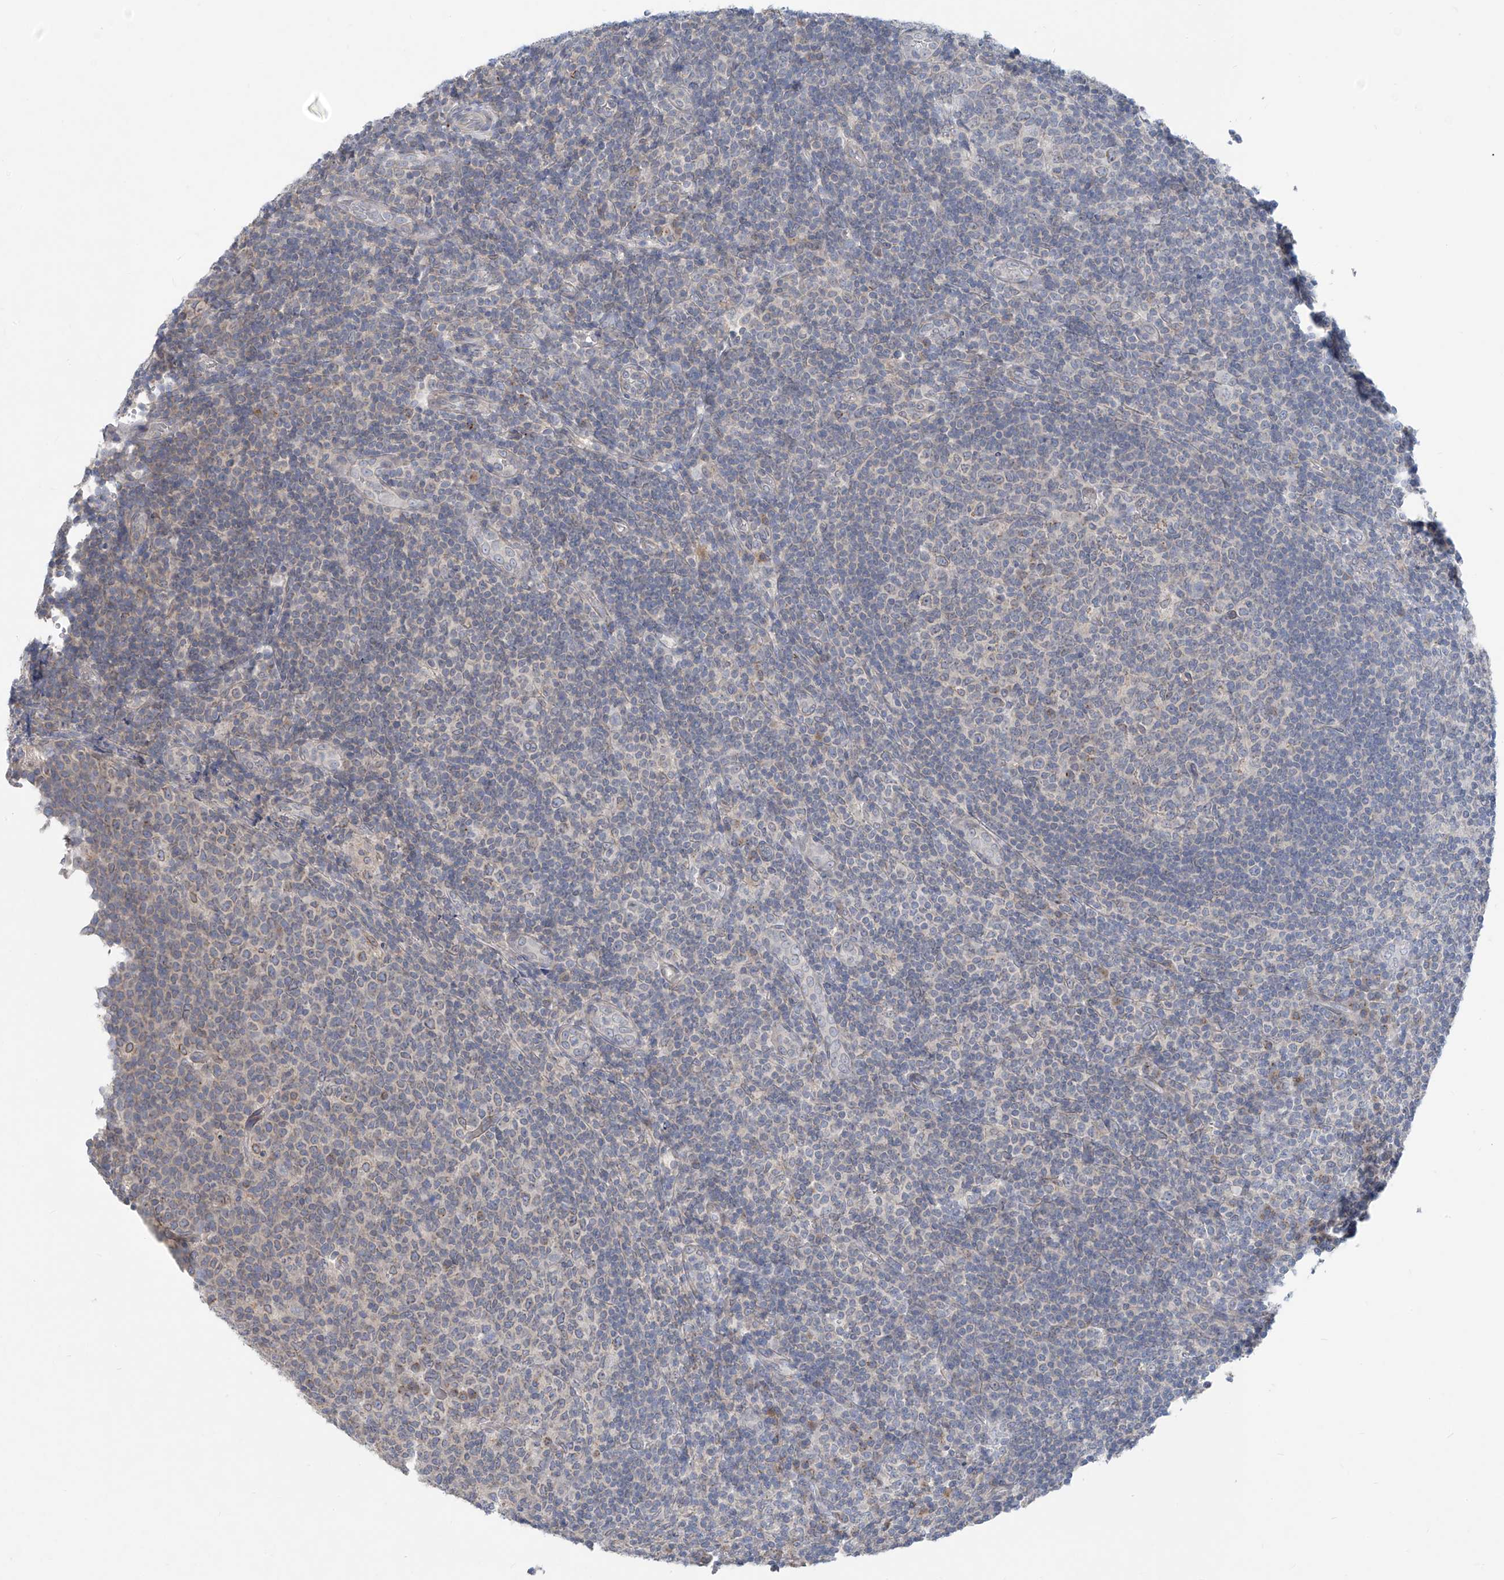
{"staining": {"intensity": "negative", "quantity": "none", "location": "none"}, "tissue": "tonsil", "cell_type": "Germinal center cells", "image_type": "normal", "snomed": [{"axis": "morphology", "description": "Normal tissue, NOS"}, {"axis": "topography", "description": "Tonsil"}], "caption": "Immunohistochemistry (IHC) image of unremarkable tonsil stained for a protein (brown), which exhibits no expression in germinal center cells.", "gene": "KRTAP25", "patient": {"sex": "female", "age": 19}}